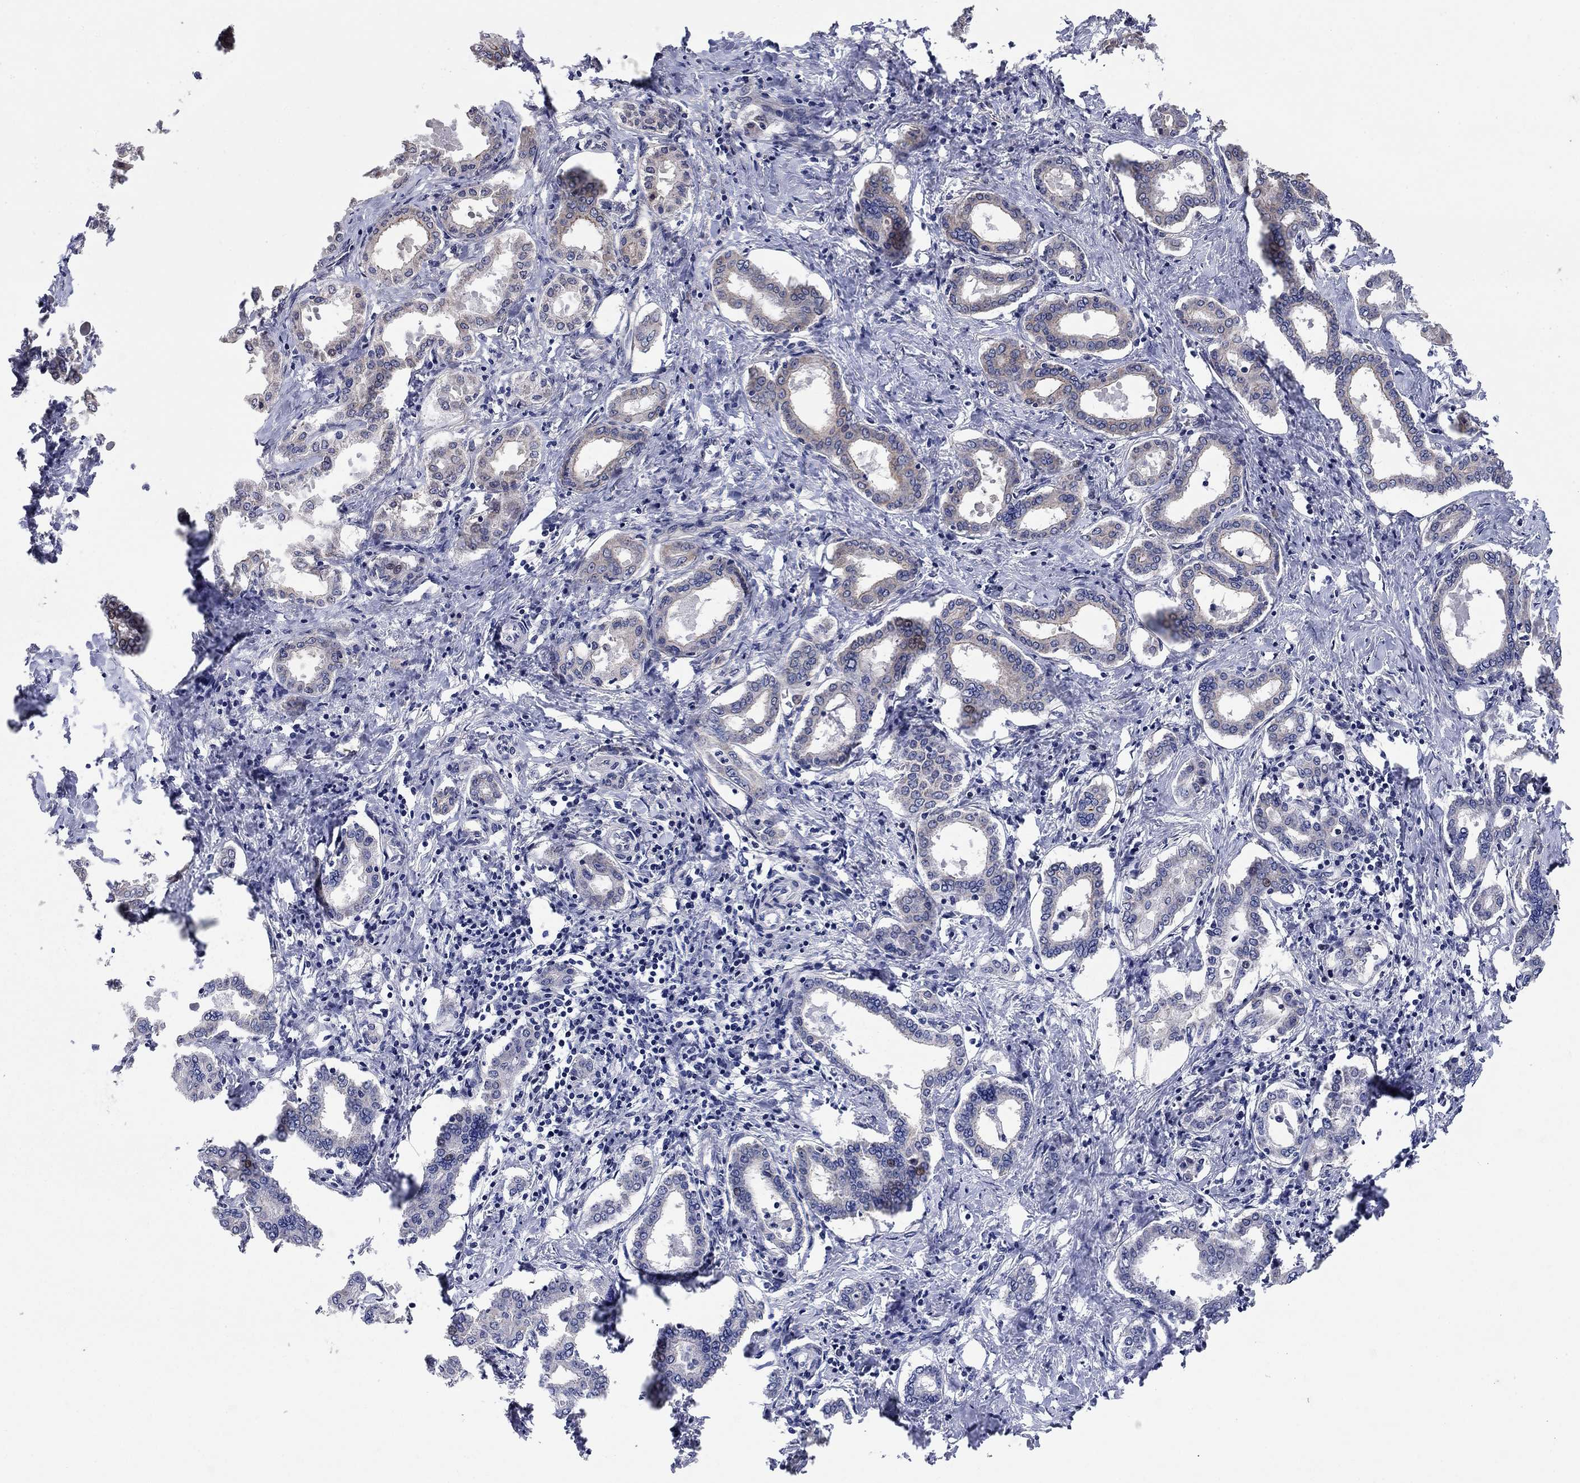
{"staining": {"intensity": "weak", "quantity": "<25%", "location": "cytoplasmic/membranous"}, "tissue": "liver cancer", "cell_type": "Tumor cells", "image_type": "cancer", "snomed": [{"axis": "morphology", "description": "Cholangiocarcinoma"}, {"axis": "topography", "description": "Liver"}], "caption": "Liver cancer (cholangiocarcinoma) was stained to show a protein in brown. There is no significant staining in tumor cells.", "gene": "WASF3", "patient": {"sex": "female", "age": 47}}